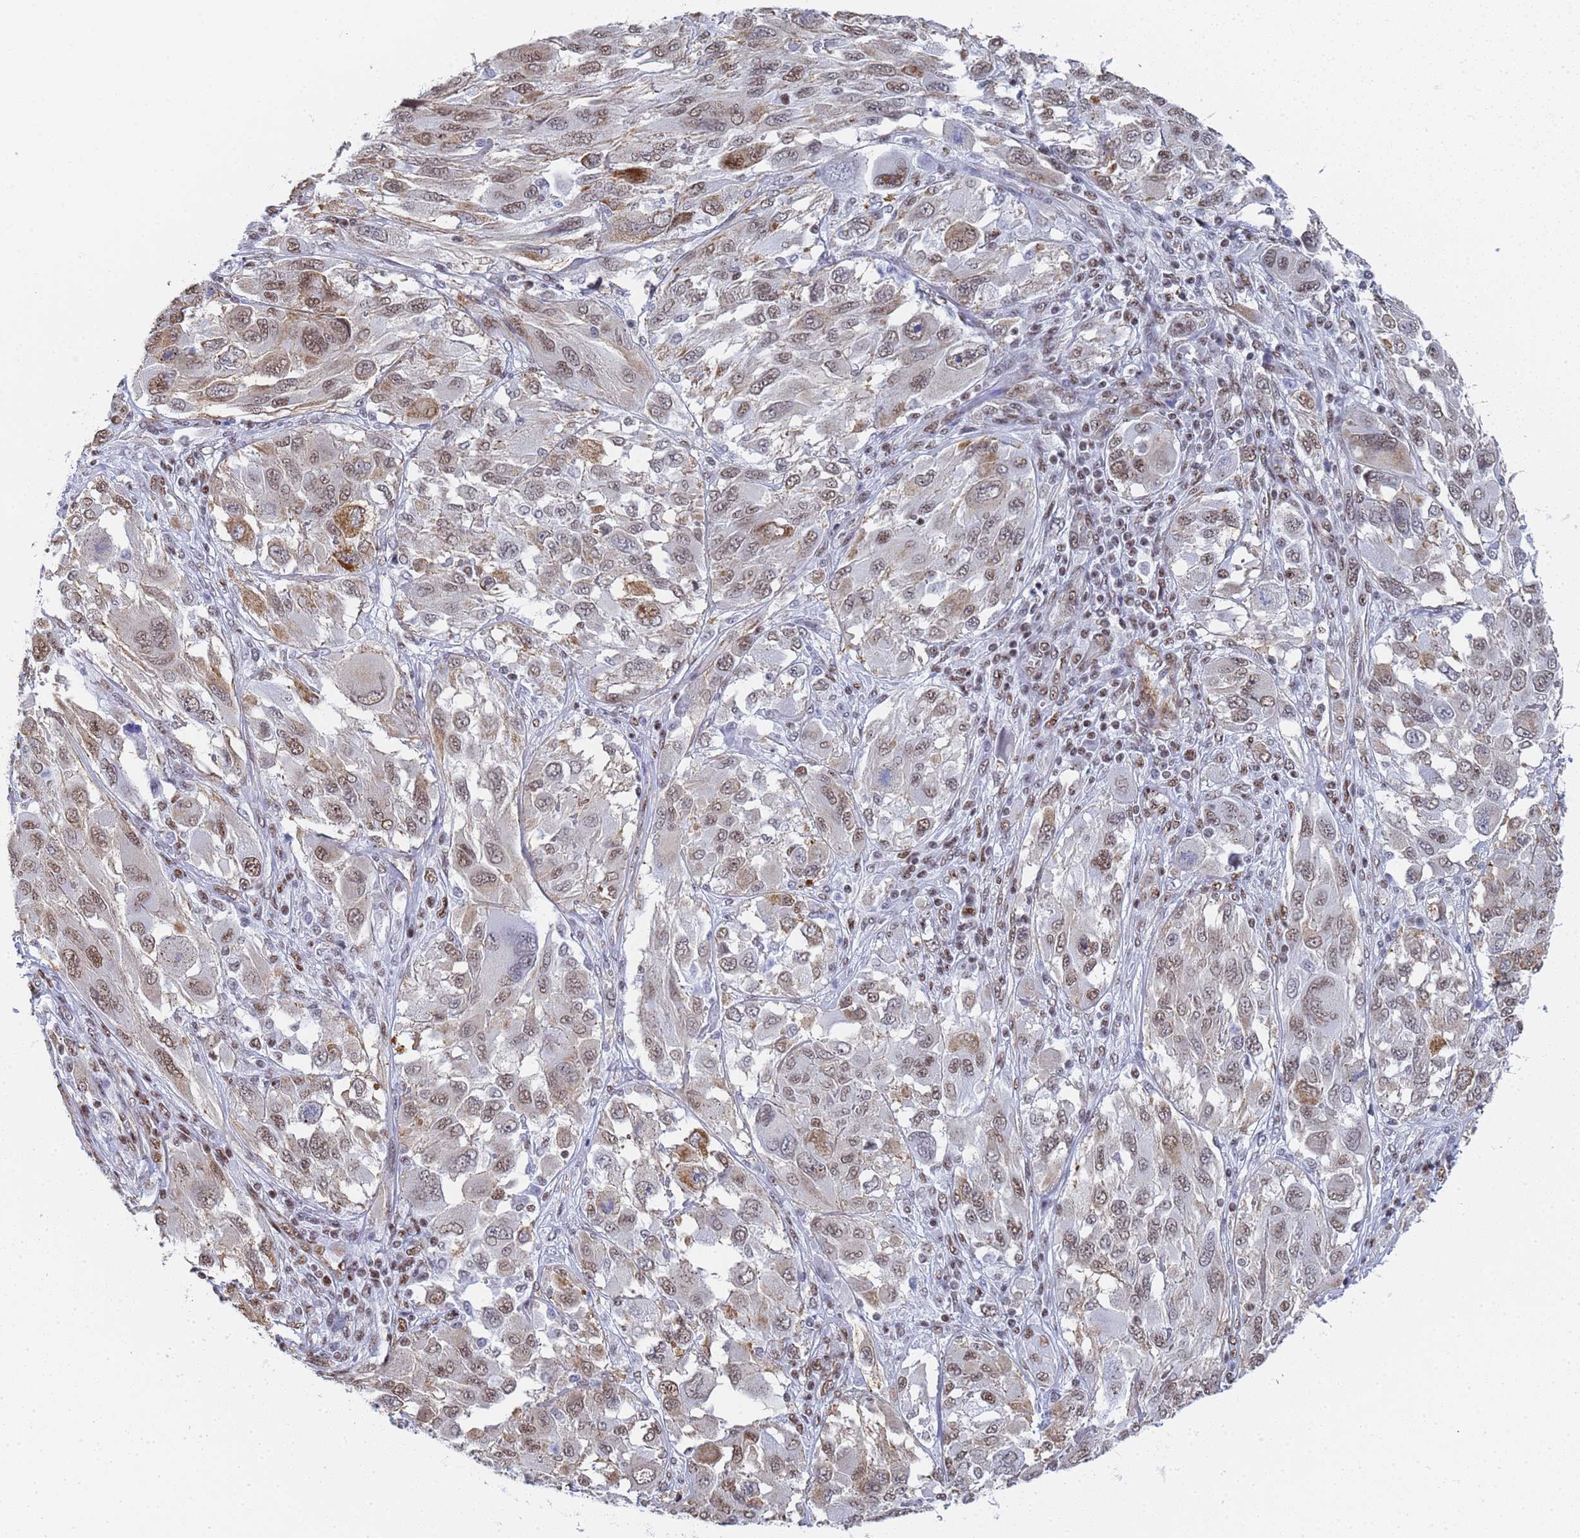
{"staining": {"intensity": "moderate", "quantity": ">75%", "location": "cytoplasmic/membranous,nuclear"}, "tissue": "melanoma", "cell_type": "Tumor cells", "image_type": "cancer", "snomed": [{"axis": "morphology", "description": "Malignant melanoma, NOS"}, {"axis": "topography", "description": "Skin"}], "caption": "An IHC image of neoplastic tissue is shown. Protein staining in brown highlights moderate cytoplasmic/membranous and nuclear positivity in malignant melanoma within tumor cells.", "gene": "PRRT4", "patient": {"sex": "female", "age": 91}}